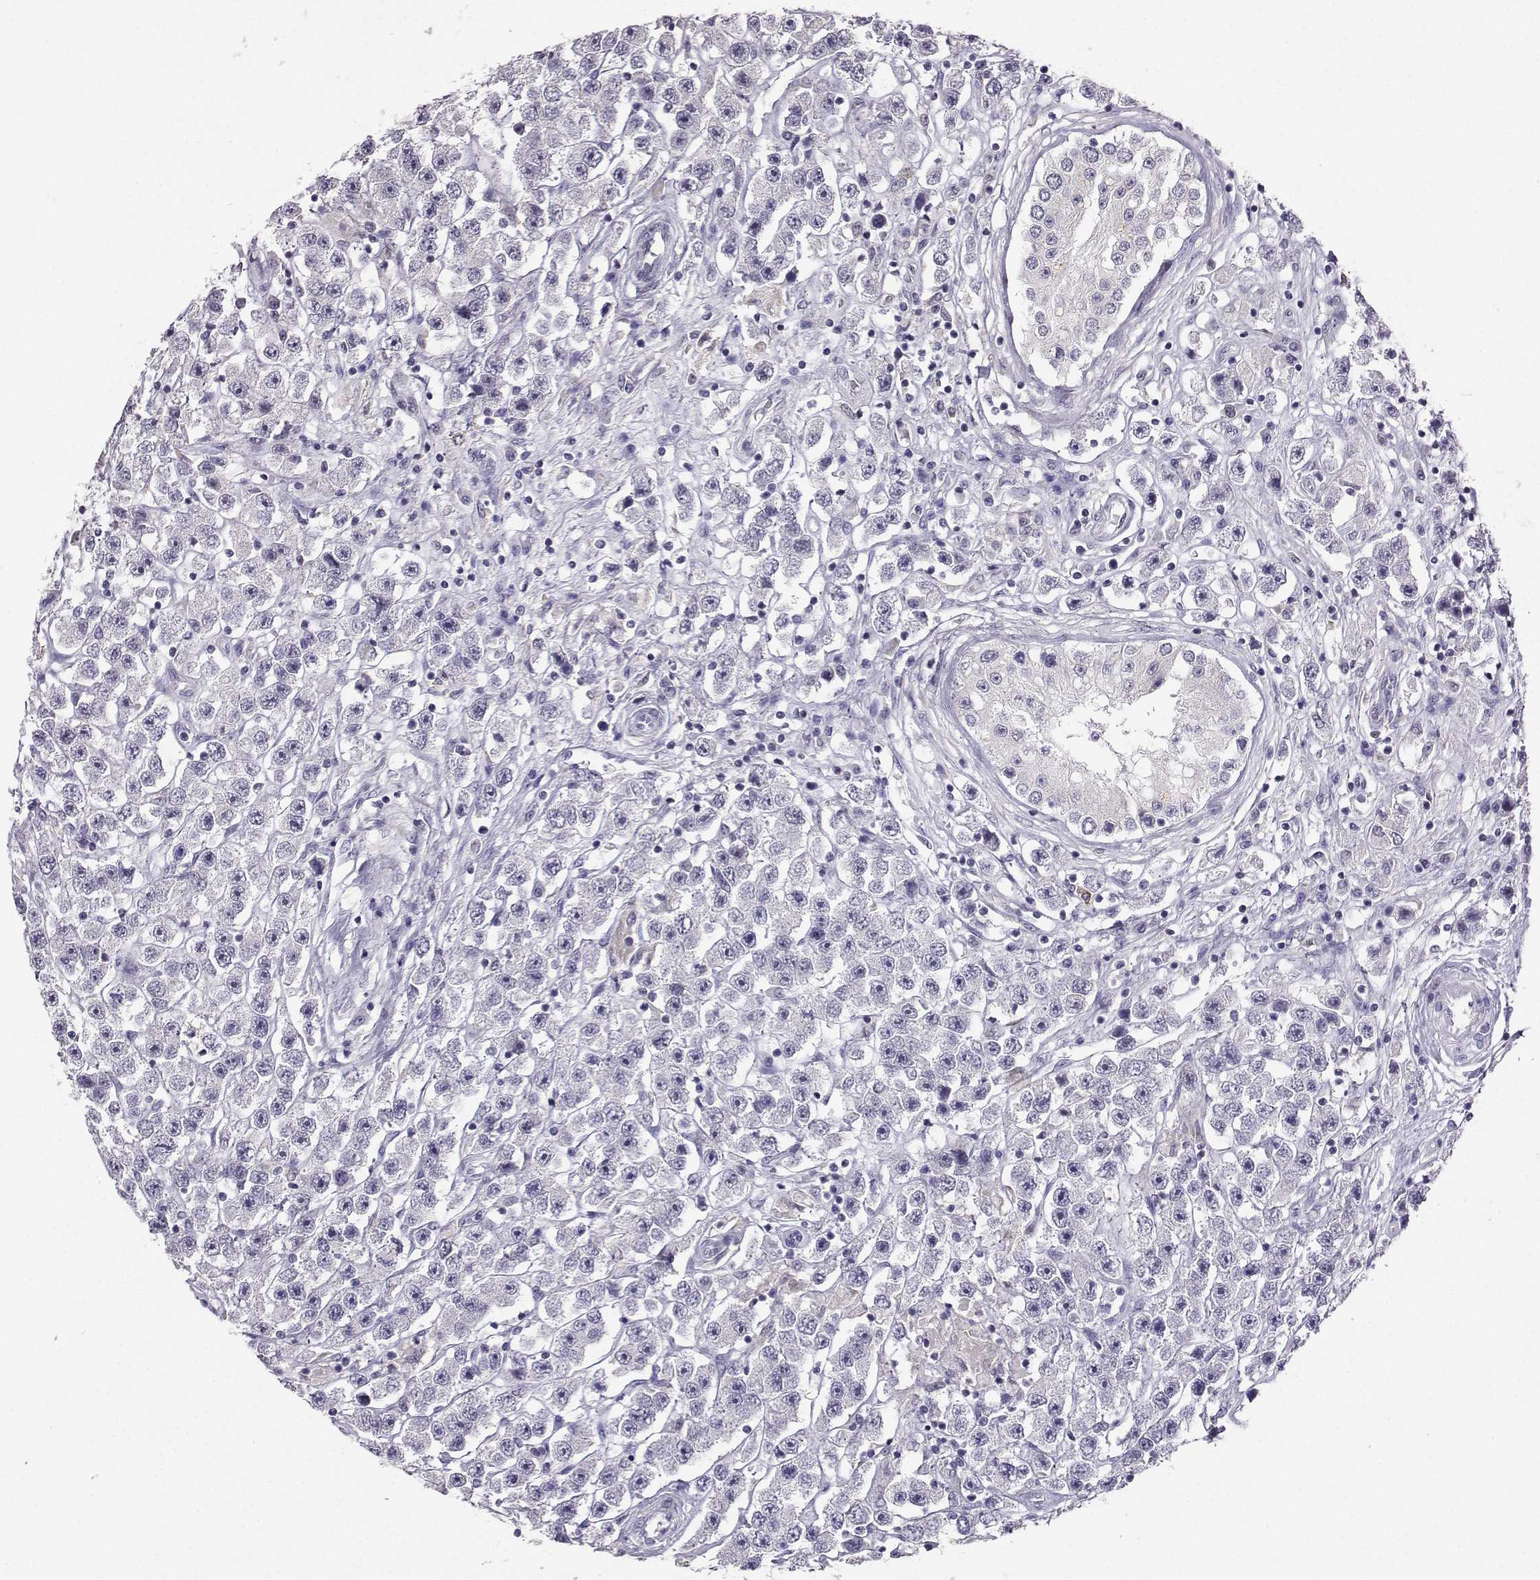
{"staining": {"intensity": "negative", "quantity": "none", "location": "none"}, "tissue": "testis cancer", "cell_type": "Tumor cells", "image_type": "cancer", "snomed": [{"axis": "morphology", "description": "Seminoma, NOS"}, {"axis": "topography", "description": "Testis"}], "caption": "This histopathology image is of testis seminoma stained with immunohistochemistry to label a protein in brown with the nuclei are counter-stained blue. There is no staining in tumor cells. (Stains: DAB immunohistochemistry (IHC) with hematoxylin counter stain, Microscopy: brightfield microscopy at high magnification).", "gene": "TBR1", "patient": {"sex": "male", "age": 45}}